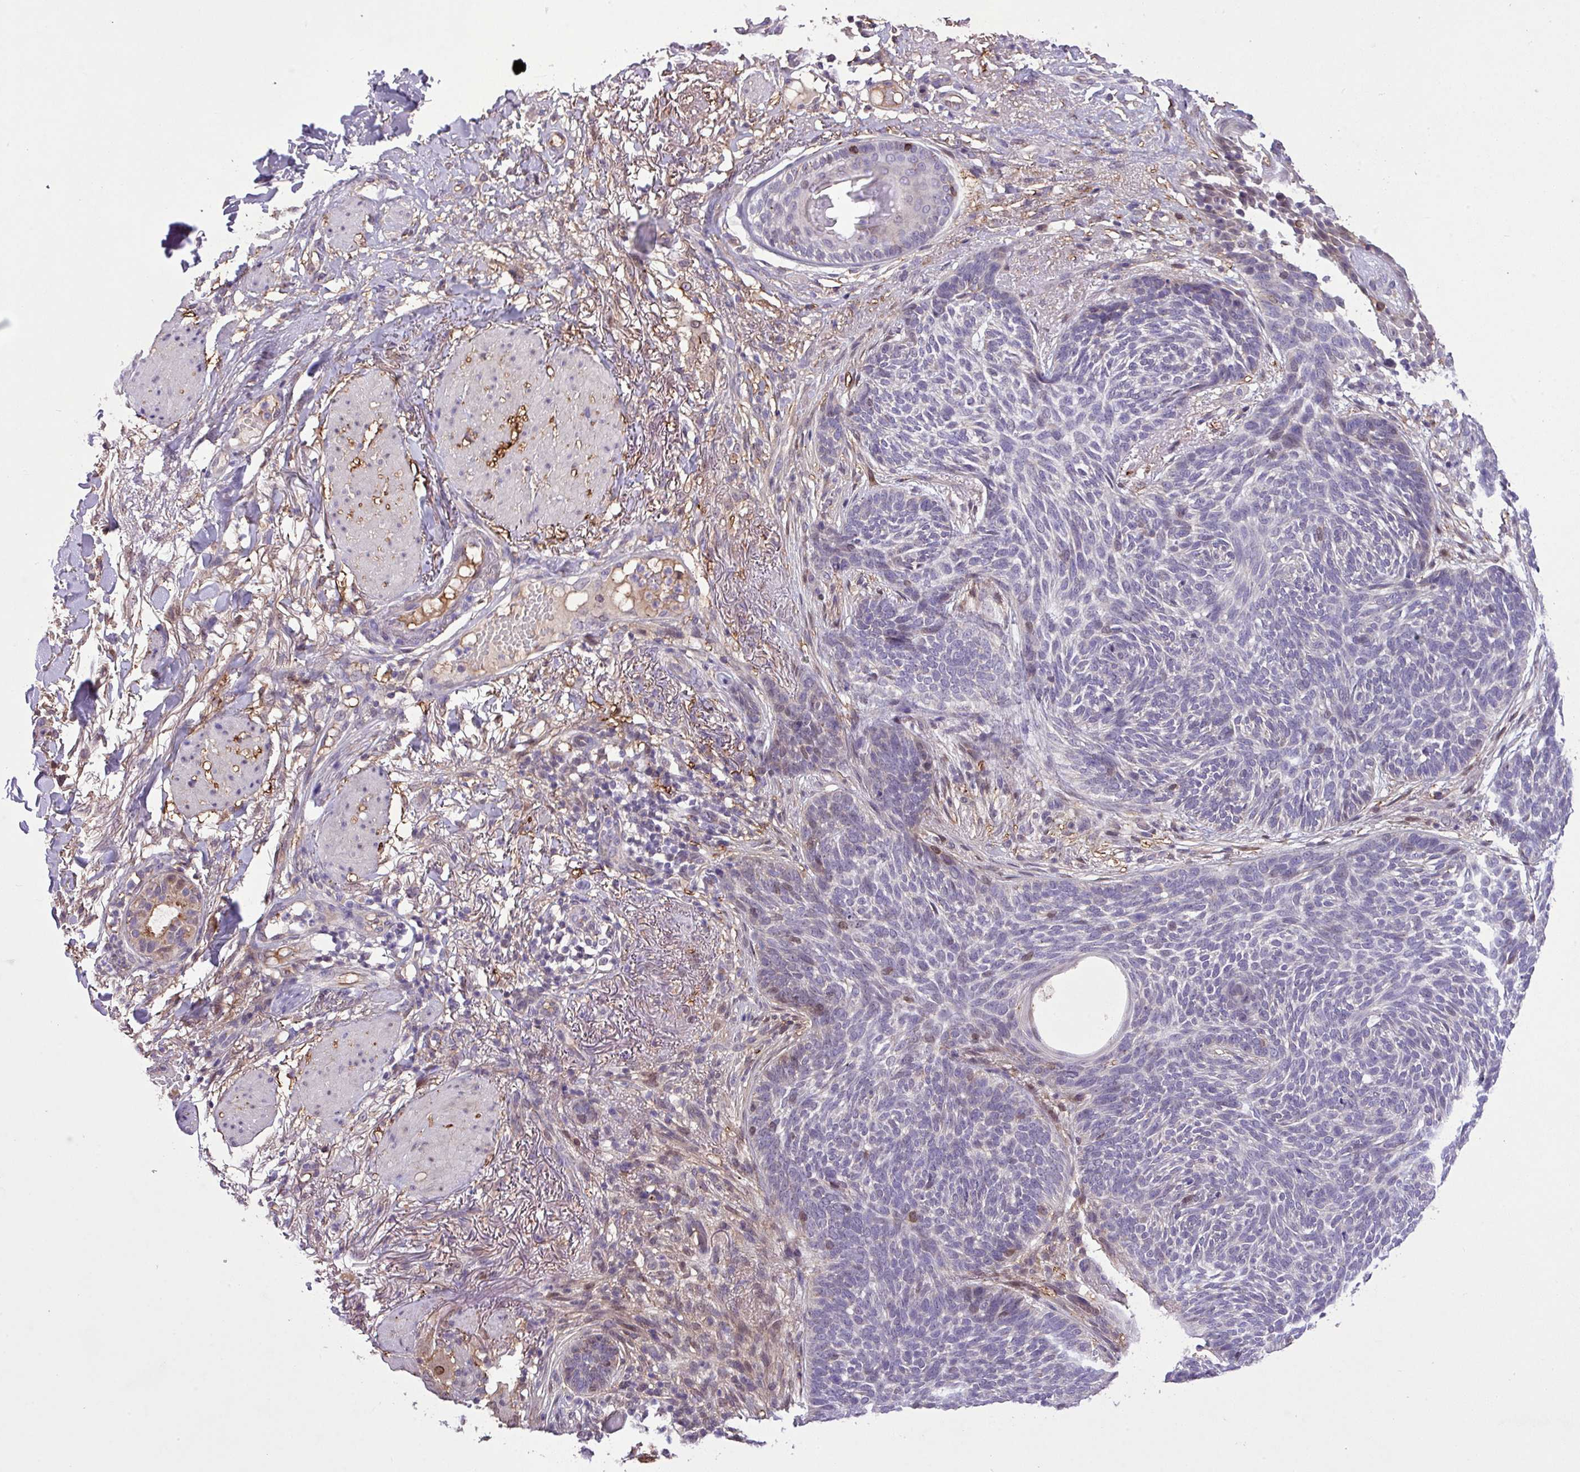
{"staining": {"intensity": "negative", "quantity": "none", "location": "none"}, "tissue": "skin cancer", "cell_type": "Tumor cells", "image_type": "cancer", "snomed": [{"axis": "morphology", "description": "Normal tissue, NOS"}, {"axis": "morphology", "description": "Basal cell carcinoma"}, {"axis": "topography", "description": "Skin"}], "caption": "Immunohistochemical staining of skin cancer displays no significant expression in tumor cells.", "gene": "RPP25L", "patient": {"sex": "male", "age": 64}}